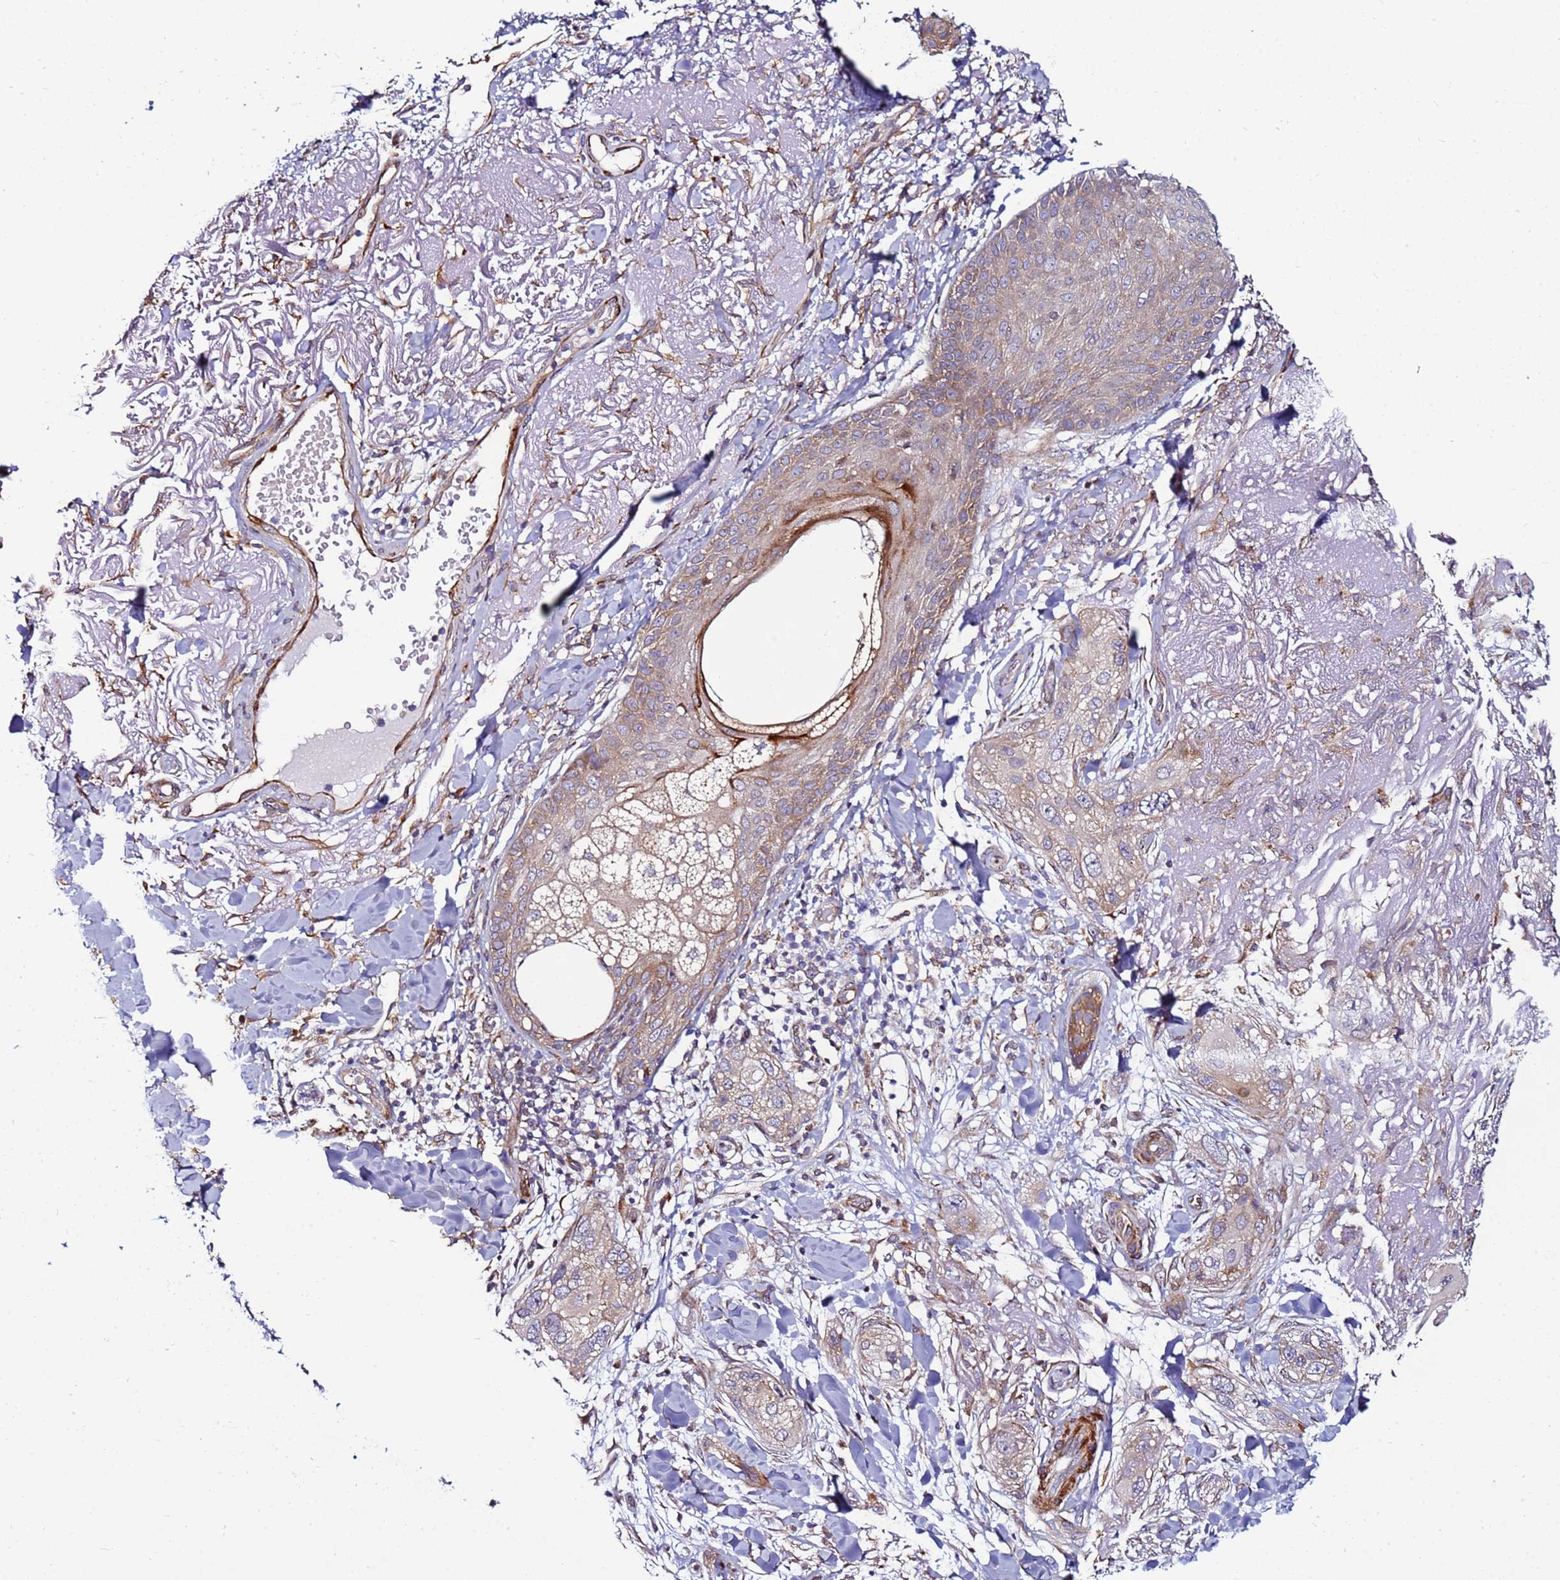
{"staining": {"intensity": "weak", "quantity": "<25%", "location": "cytoplasmic/membranous"}, "tissue": "skin cancer", "cell_type": "Tumor cells", "image_type": "cancer", "snomed": [{"axis": "morphology", "description": "Normal tissue, NOS"}, {"axis": "morphology", "description": "Squamous cell carcinoma, NOS"}, {"axis": "topography", "description": "Skin"}], "caption": "Skin cancer stained for a protein using immunohistochemistry exhibits no positivity tumor cells.", "gene": "MCRIP1", "patient": {"sex": "male", "age": 72}}